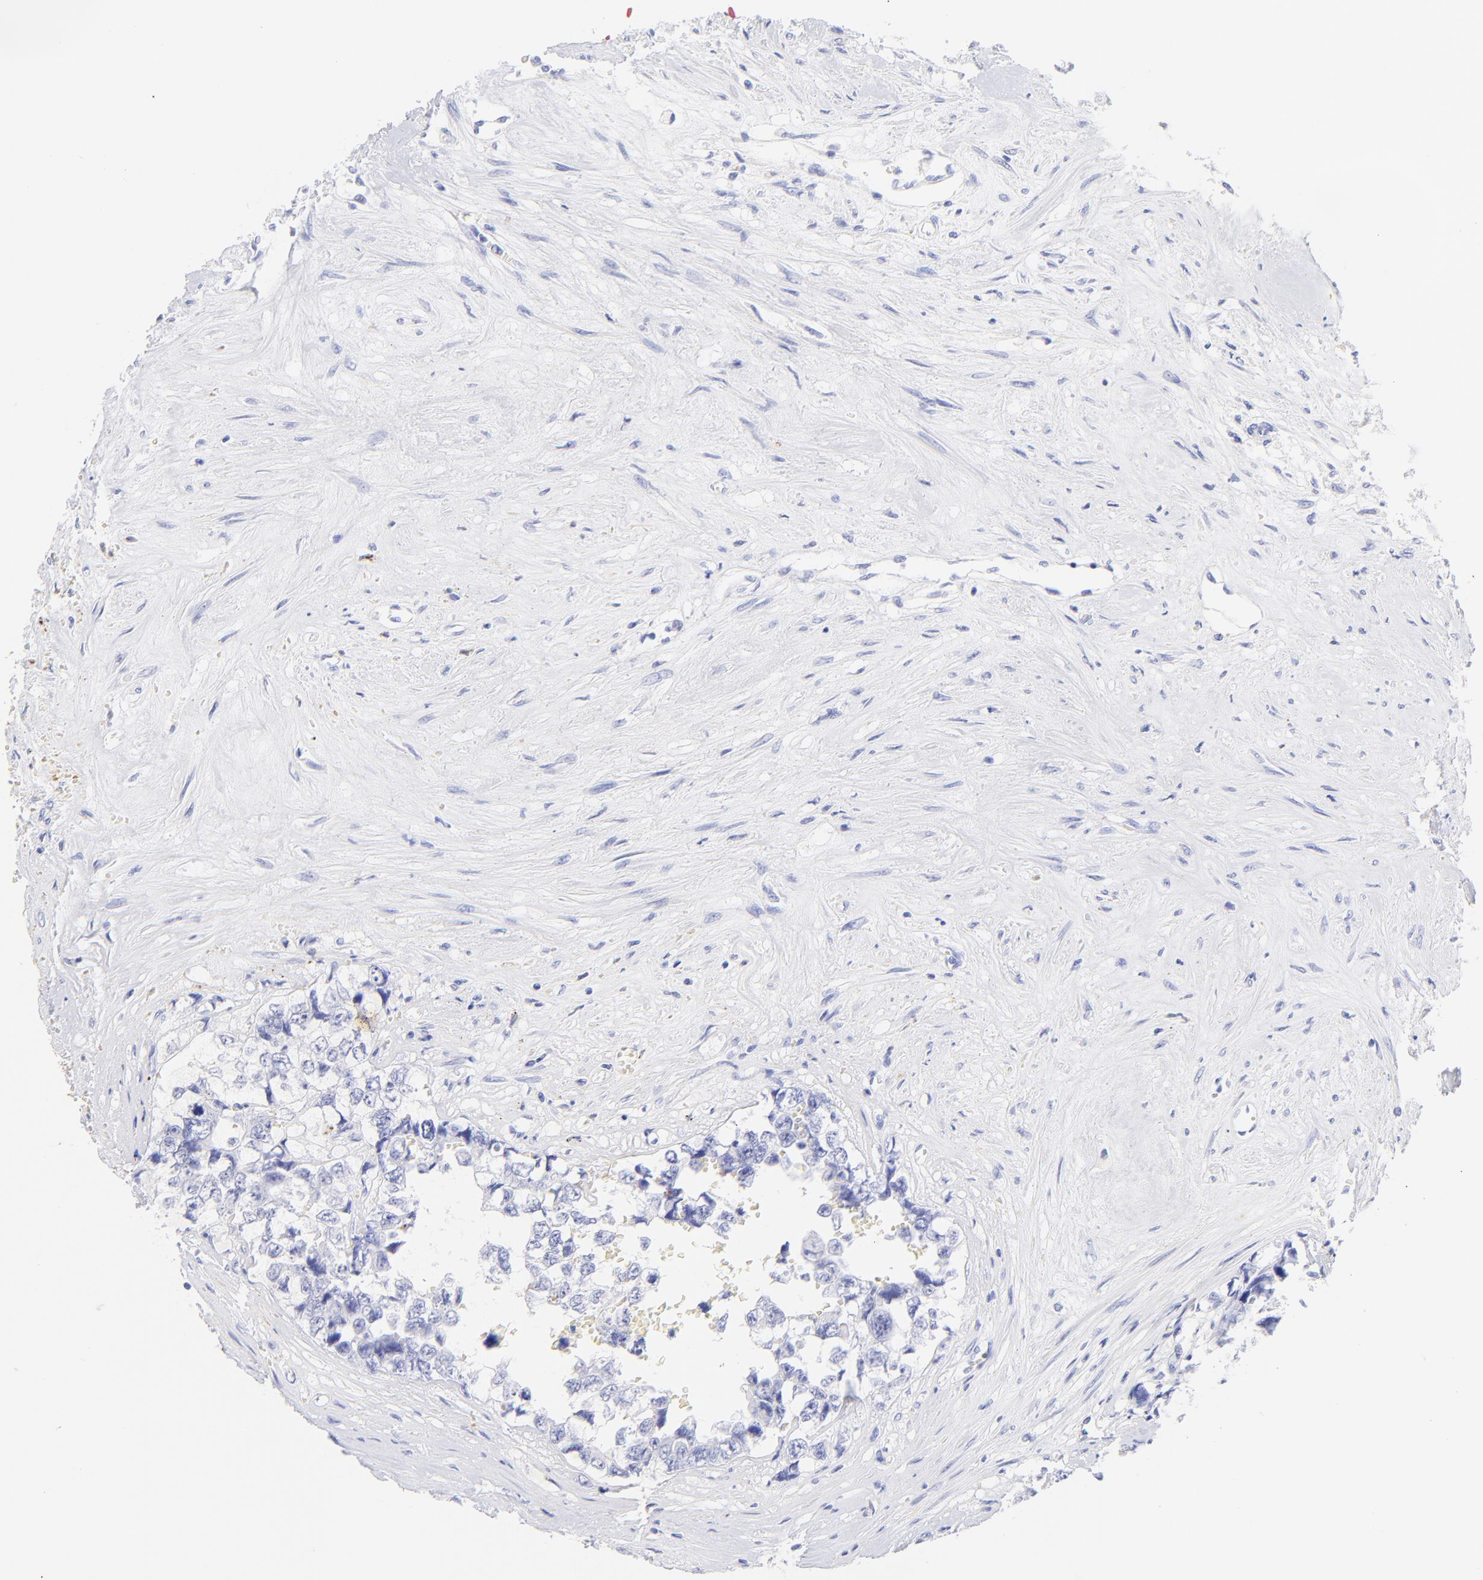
{"staining": {"intensity": "negative", "quantity": "none", "location": "none"}, "tissue": "testis cancer", "cell_type": "Tumor cells", "image_type": "cancer", "snomed": [{"axis": "morphology", "description": "Carcinoma, Embryonal, NOS"}, {"axis": "topography", "description": "Testis"}], "caption": "An image of human testis cancer (embryonal carcinoma) is negative for staining in tumor cells.", "gene": "FRMPD3", "patient": {"sex": "male", "age": 31}}